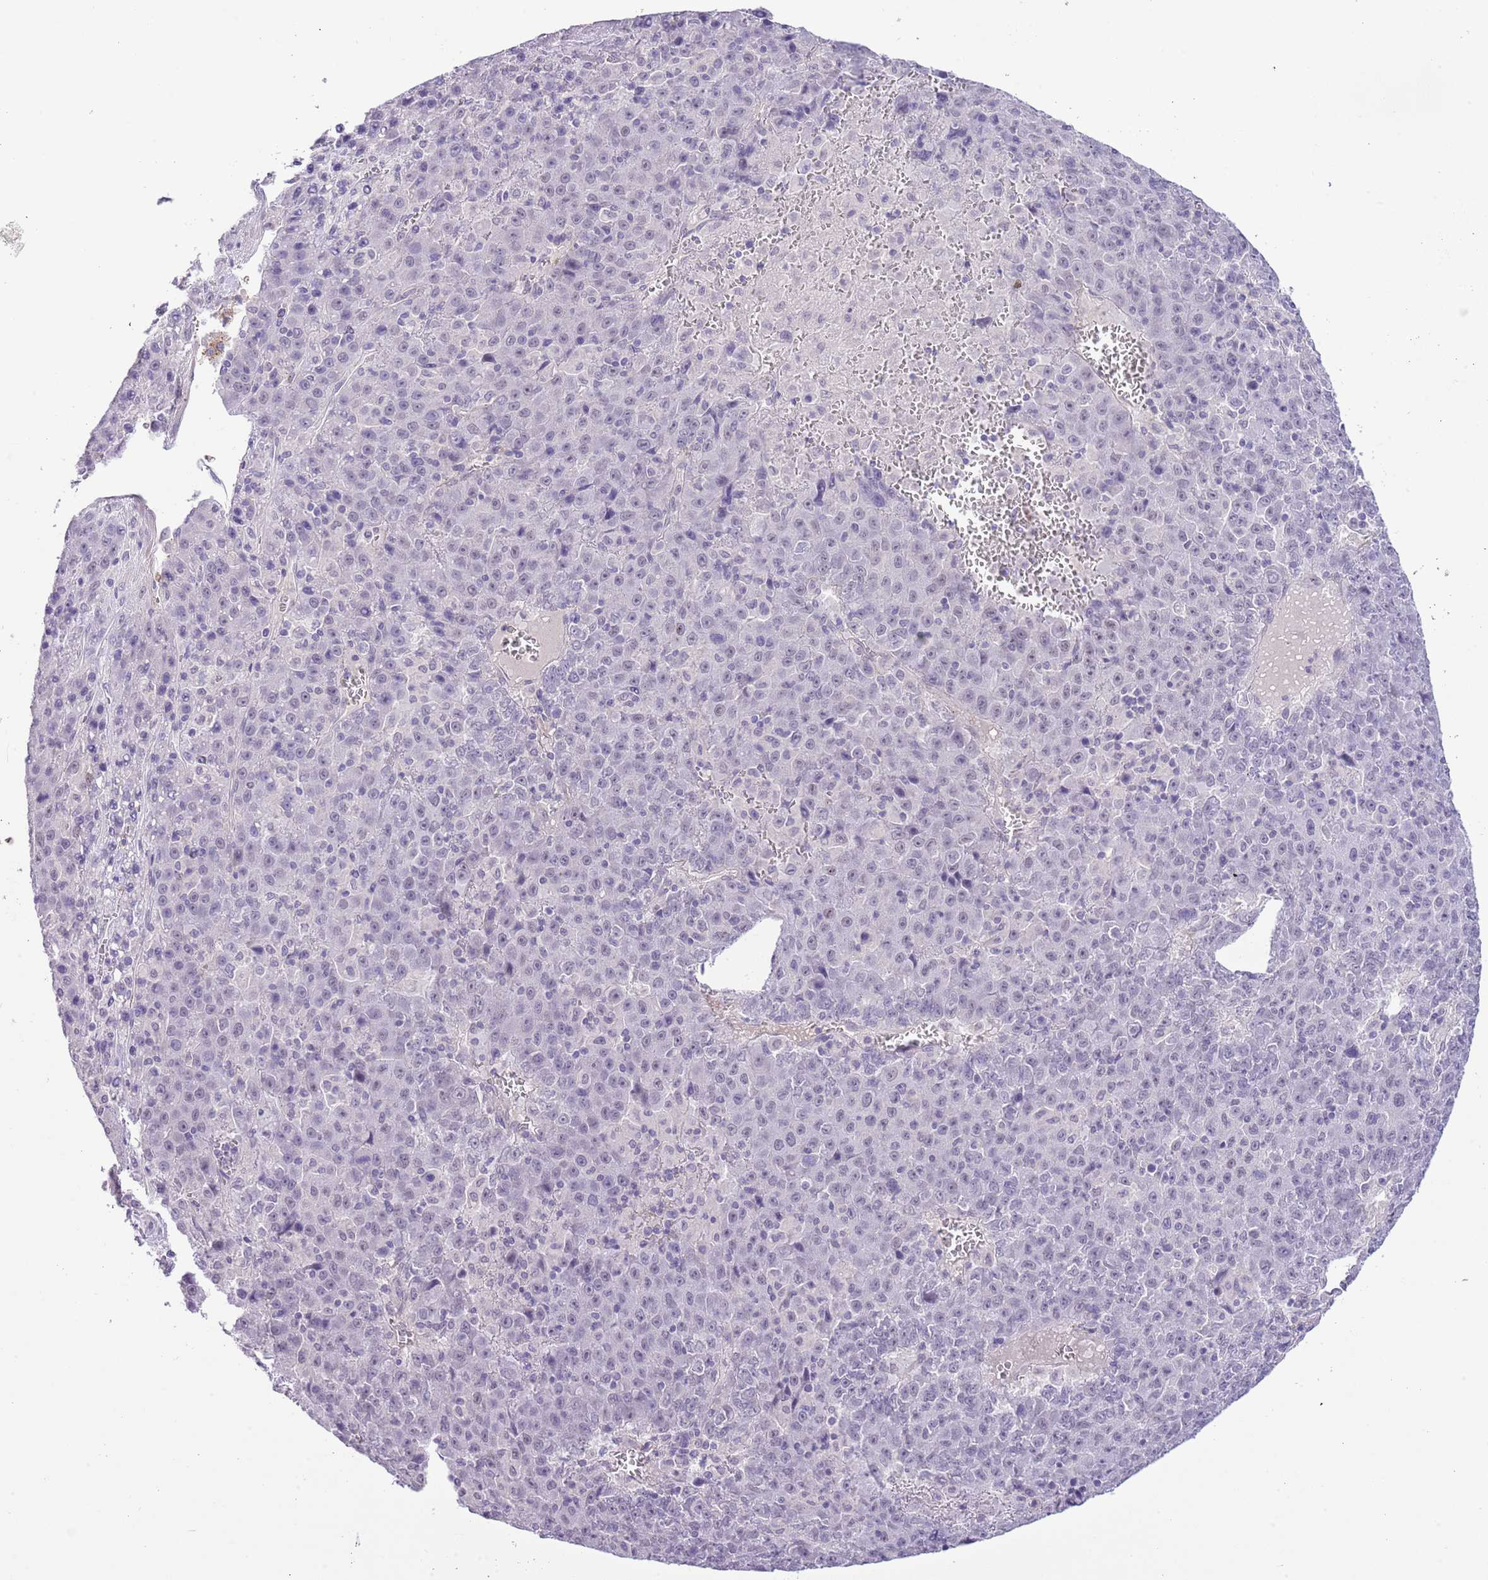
{"staining": {"intensity": "negative", "quantity": "none", "location": "none"}, "tissue": "liver cancer", "cell_type": "Tumor cells", "image_type": "cancer", "snomed": [{"axis": "morphology", "description": "Carcinoma, Hepatocellular, NOS"}, {"axis": "topography", "description": "Liver"}], "caption": "Liver cancer stained for a protein using IHC displays no expression tumor cells.", "gene": "MIDN", "patient": {"sex": "female", "age": 53}}